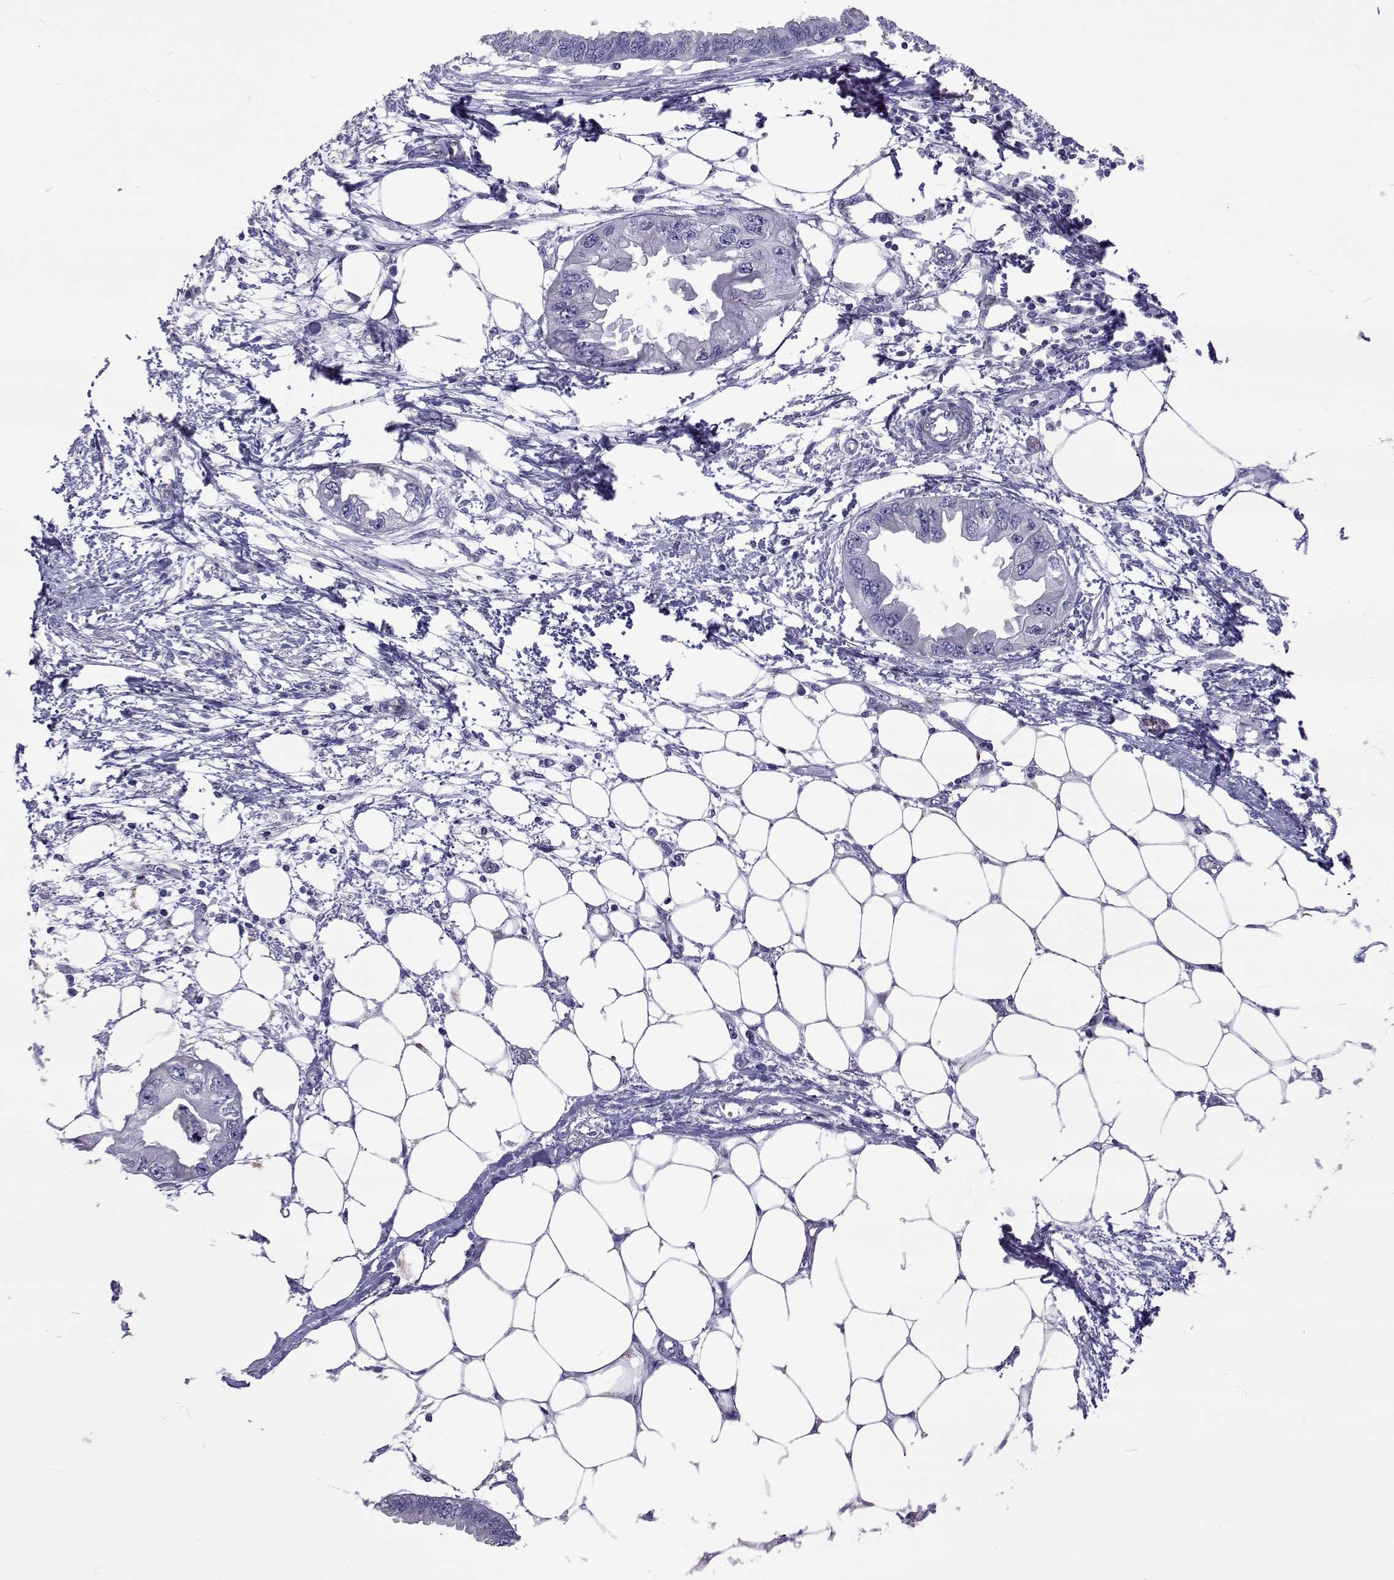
{"staining": {"intensity": "negative", "quantity": "none", "location": "none"}, "tissue": "endometrial cancer", "cell_type": "Tumor cells", "image_type": "cancer", "snomed": [{"axis": "morphology", "description": "Adenocarcinoma, NOS"}, {"axis": "morphology", "description": "Adenocarcinoma, metastatic, NOS"}, {"axis": "topography", "description": "Adipose tissue"}, {"axis": "topography", "description": "Endometrium"}], "caption": "Immunohistochemical staining of adenocarcinoma (endometrial) shows no significant positivity in tumor cells.", "gene": "UMODL1", "patient": {"sex": "female", "age": 67}}